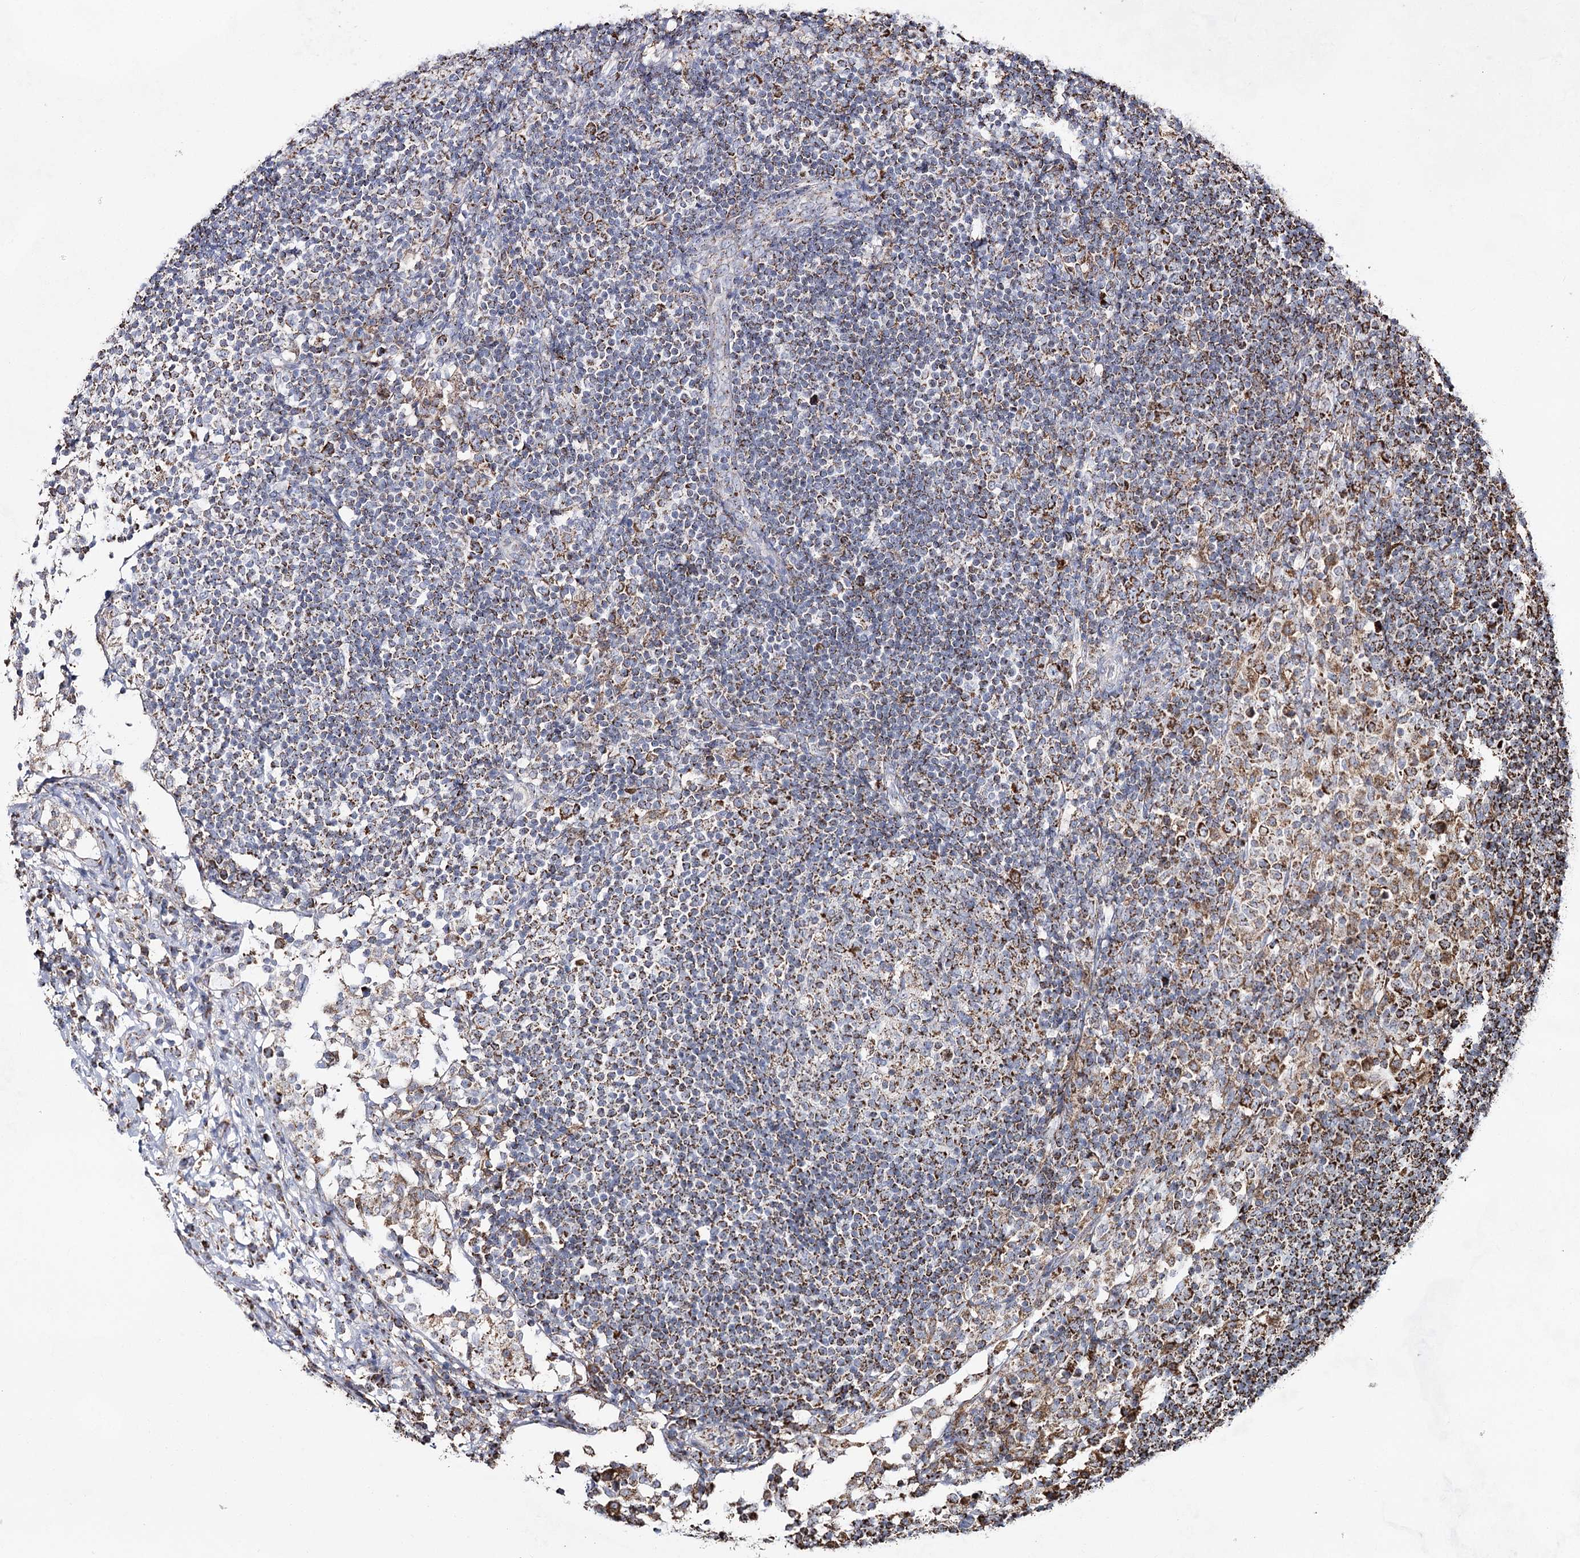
{"staining": {"intensity": "moderate", "quantity": ">75%", "location": "cytoplasmic/membranous"}, "tissue": "lymph node", "cell_type": "Germinal center cells", "image_type": "normal", "snomed": [{"axis": "morphology", "description": "Normal tissue, NOS"}, {"axis": "topography", "description": "Lymph node"}], "caption": "High-magnification brightfield microscopy of benign lymph node stained with DAB (brown) and counterstained with hematoxylin (blue). germinal center cells exhibit moderate cytoplasmic/membranous staining is identified in approximately>75% of cells.", "gene": "CWF19L1", "patient": {"sex": "female", "age": 53}}